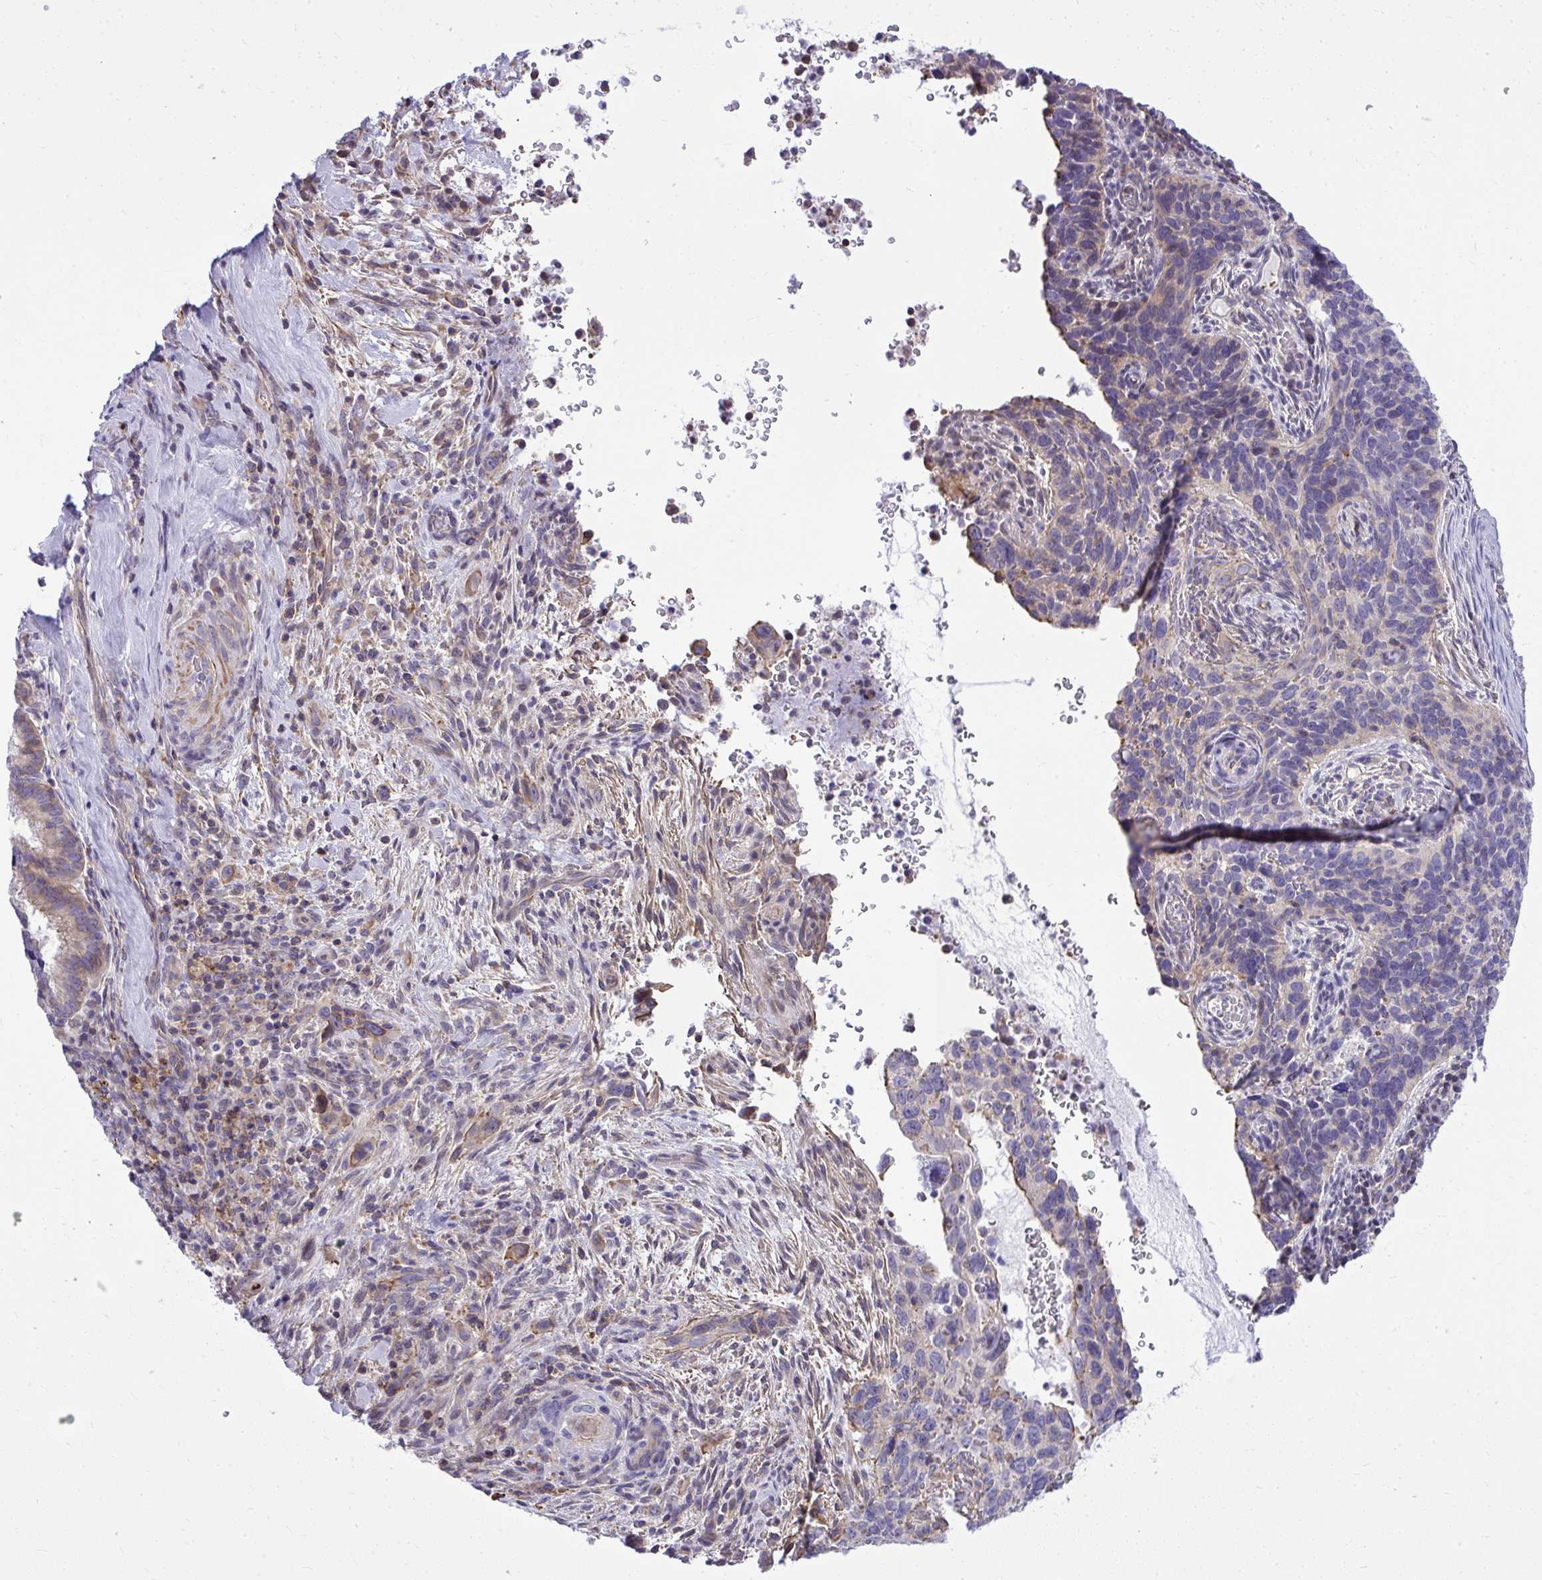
{"staining": {"intensity": "negative", "quantity": "none", "location": "none"}, "tissue": "cervical cancer", "cell_type": "Tumor cells", "image_type": "cancer", "snomed": [{"axis": "morphology", "description": "Squamous cell carcinoma, NOS"}, {"axis": "topography", "description": "Cervix"}], "caption": "Image shows no significant protein staining in tumor cells of cervical cancer.", "gene": "GRK4", "patient": {"sex": "female", "age": 51}}